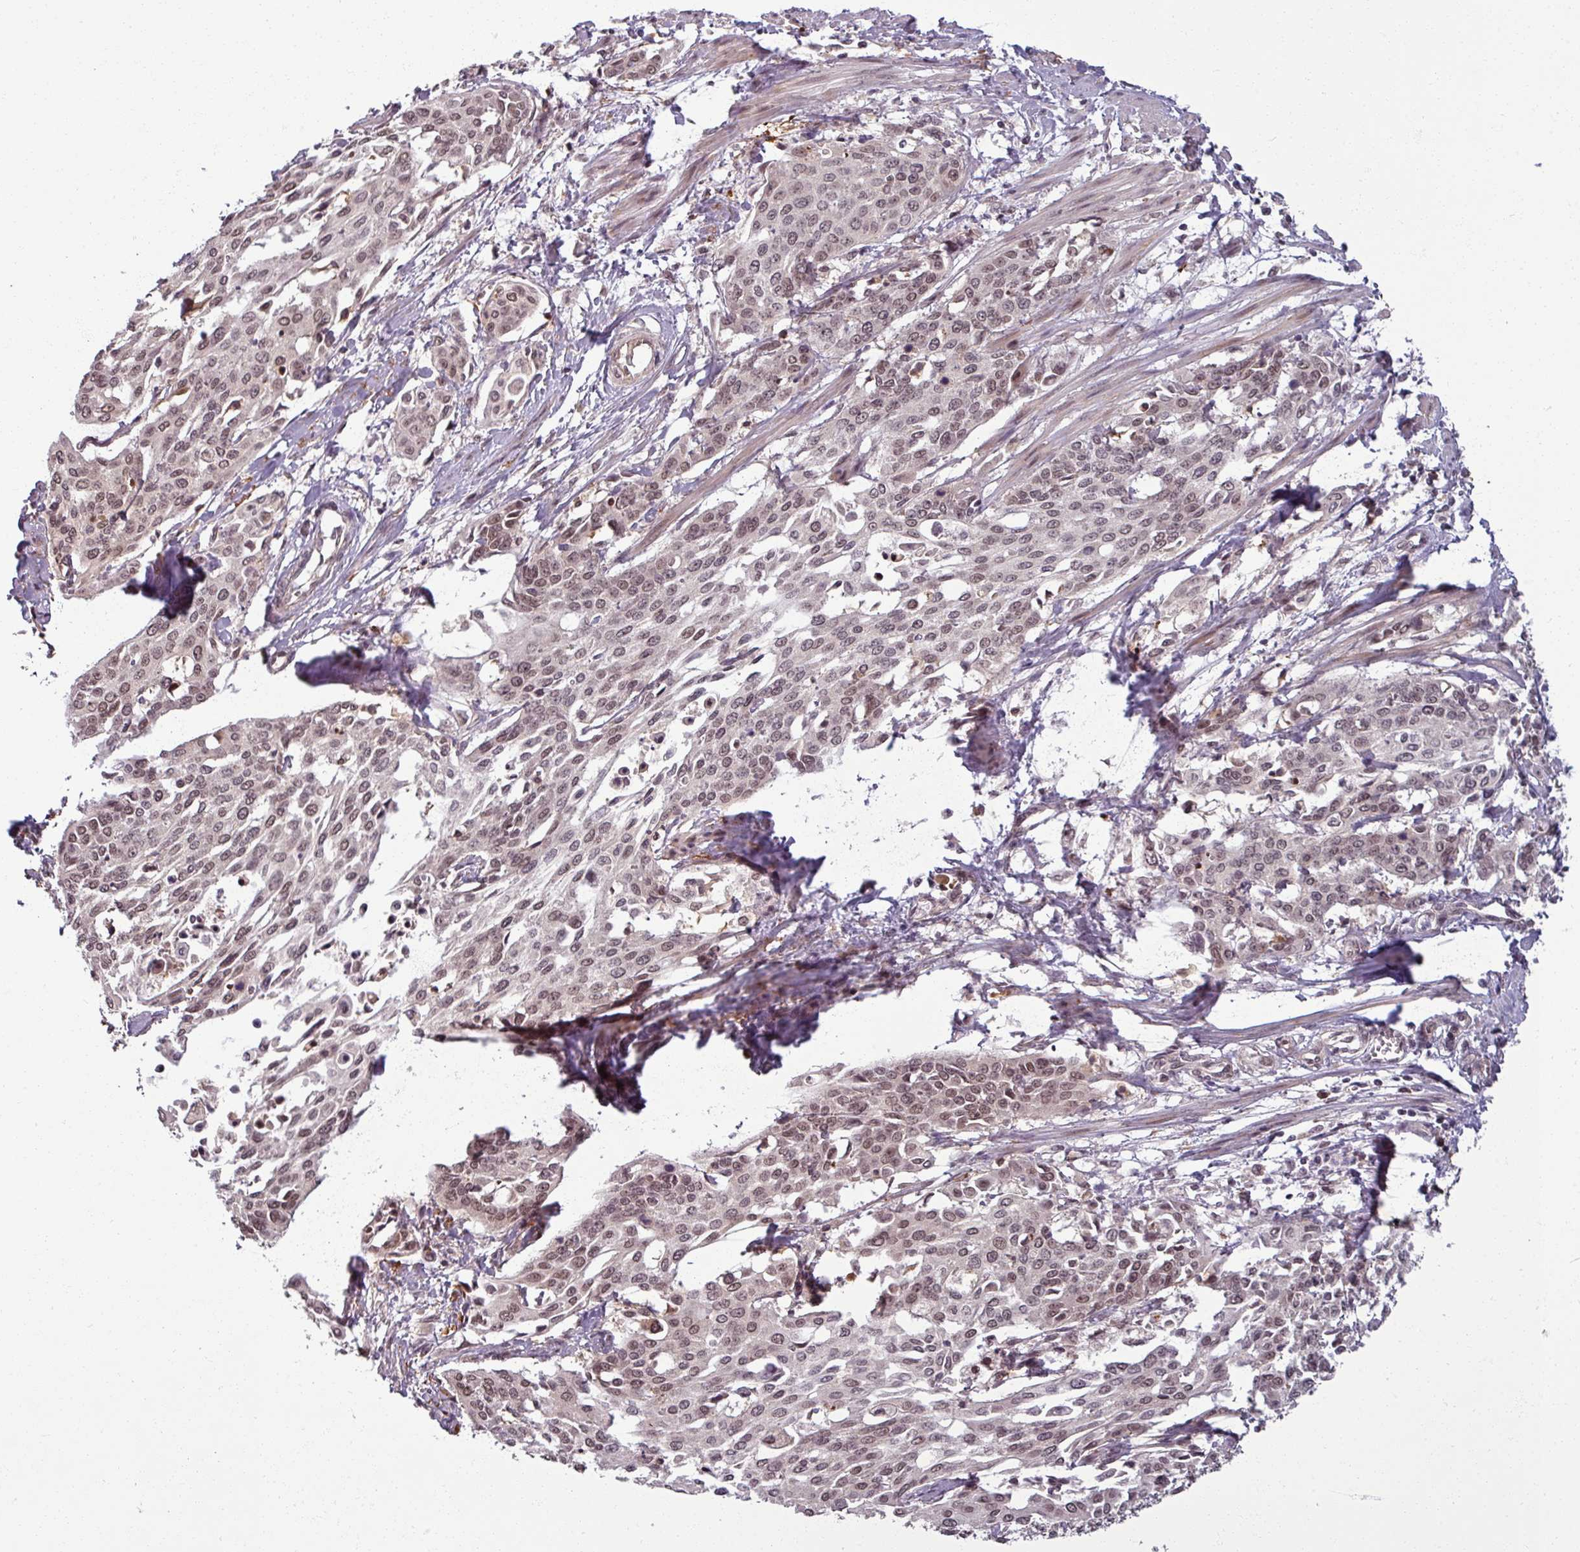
{"staining": {"intensity": "moderate", "quantity": ">75%", "location": "nuclear"}, "tissue": "cervical cancer", "cell_type": "Tumor cells", "image_type": "cancer", "snomed": [{"axis": "morphology", "description": "Squamous cell carcinoma, NOS"}, {"axis": "topography", "description": "Cervix"}], "caption": "Cervical squamous cell carcinoma stained with DAB (3,3'-diaminobenzidine) immunohistochemistry reveals medium levels of moderate nuclear staining in approximately >75% of tumor cells. The staining was performed using DAB (3,3'-diaminobenzidine), with brown indicating positive protein expression. Nuclei are stained blue with hematoxylin.", "gene": "POLR2G", "patient": {"sex": "female", "age": 44}}